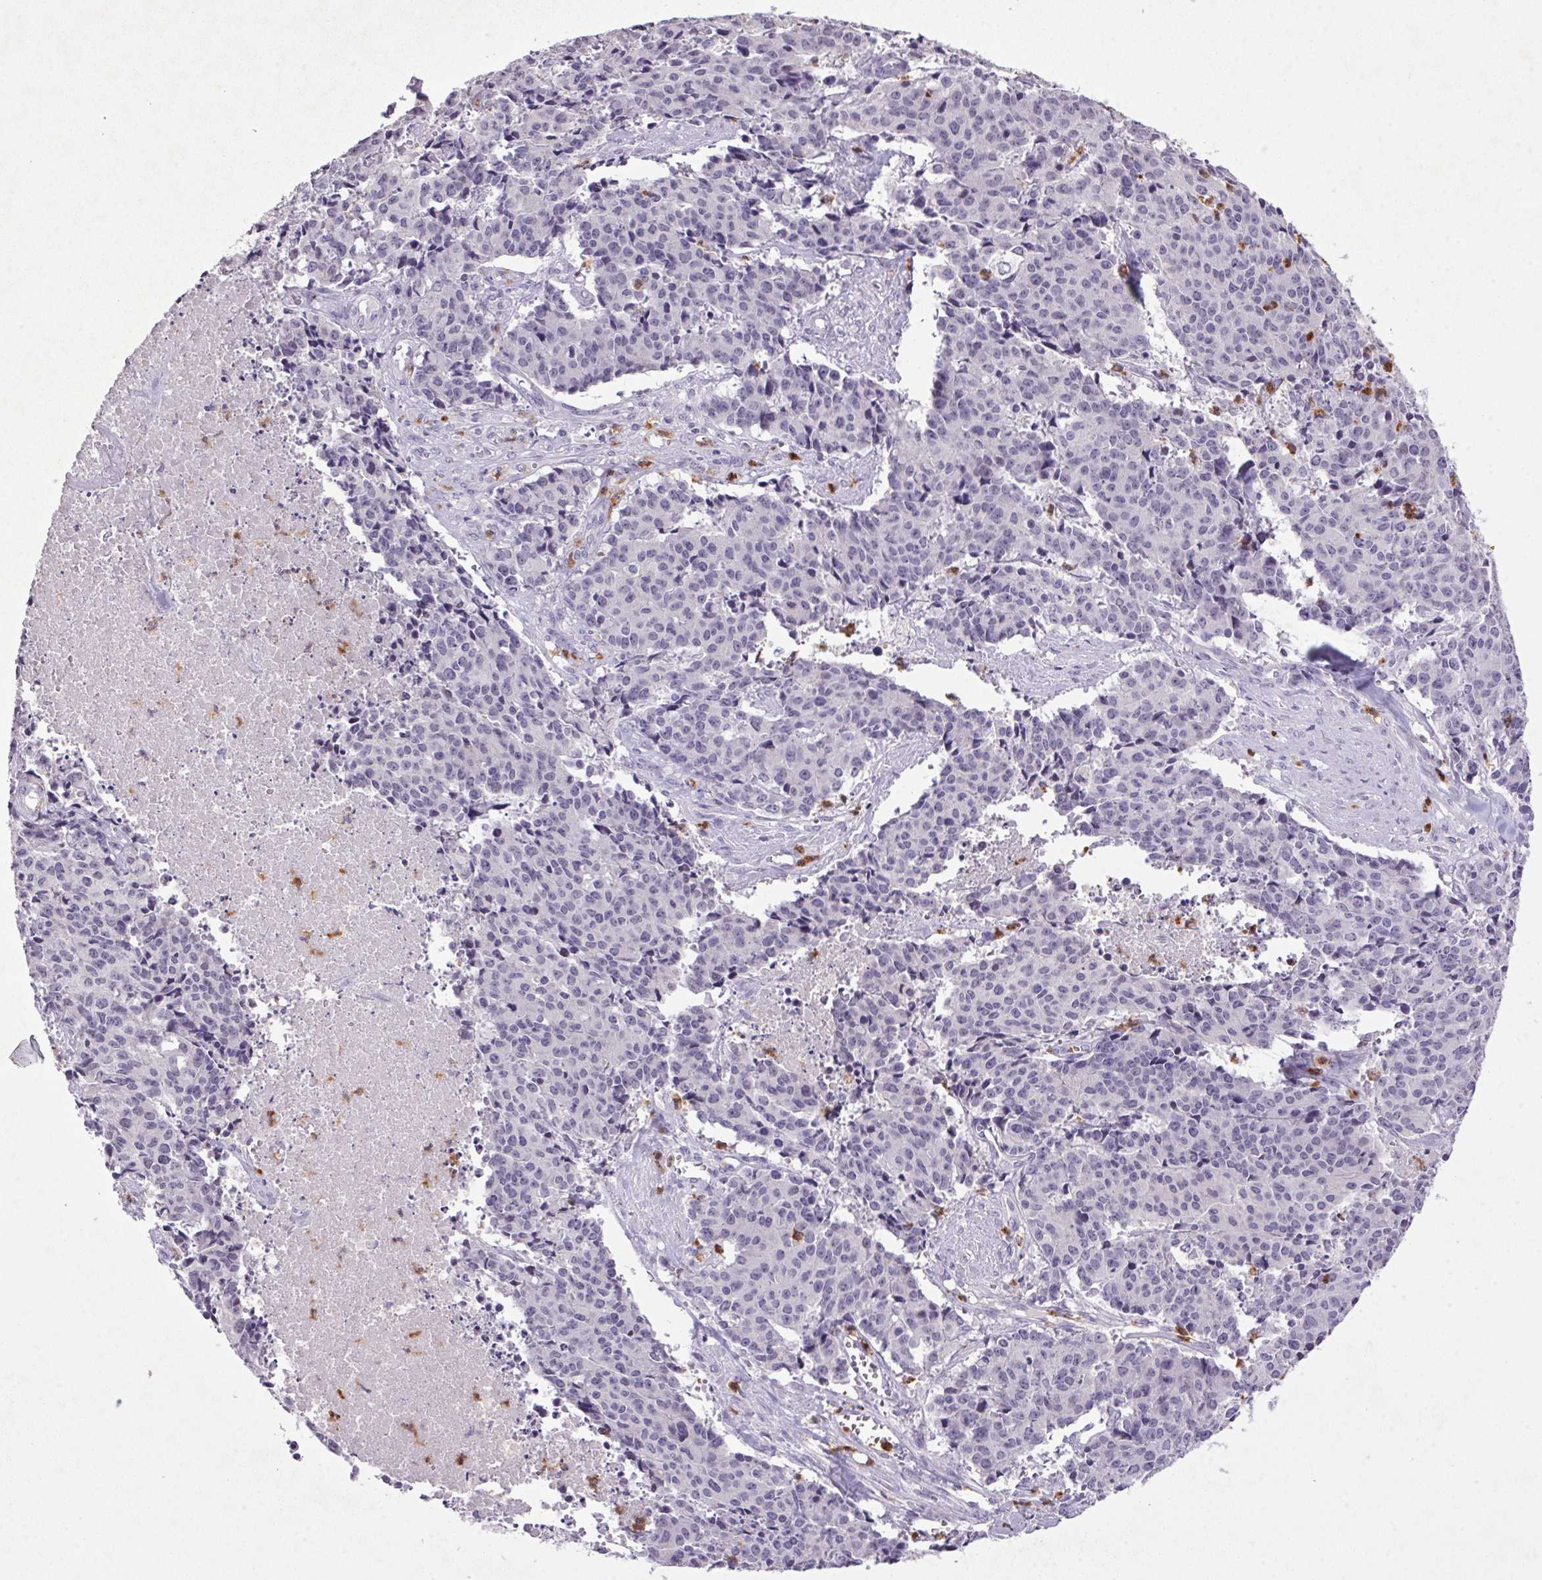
{"staining": {"intensity": "negative", "quantity": "none", "location": "none"}, "tissue": "cervical cancer", "cell_type": "Tumor cells", "image_type": "cancer", "snomed": [{"axis": "morphology", "description": "Squamous cell carcinoma, NOS"}, {"axis": "topography", "description": "Cervix"}], "caption": "DAB (3,3'-diaminobenzidine) immunohistochemical staining of cervical cancer (squamous cell carcinoma) shows no significant expression in tumor cells. (DAB immunohistochemistry (IHC) with hematoxylin counter stain).", "gene": "TRDN", "patient": {"sex": "female", "age": 28}}